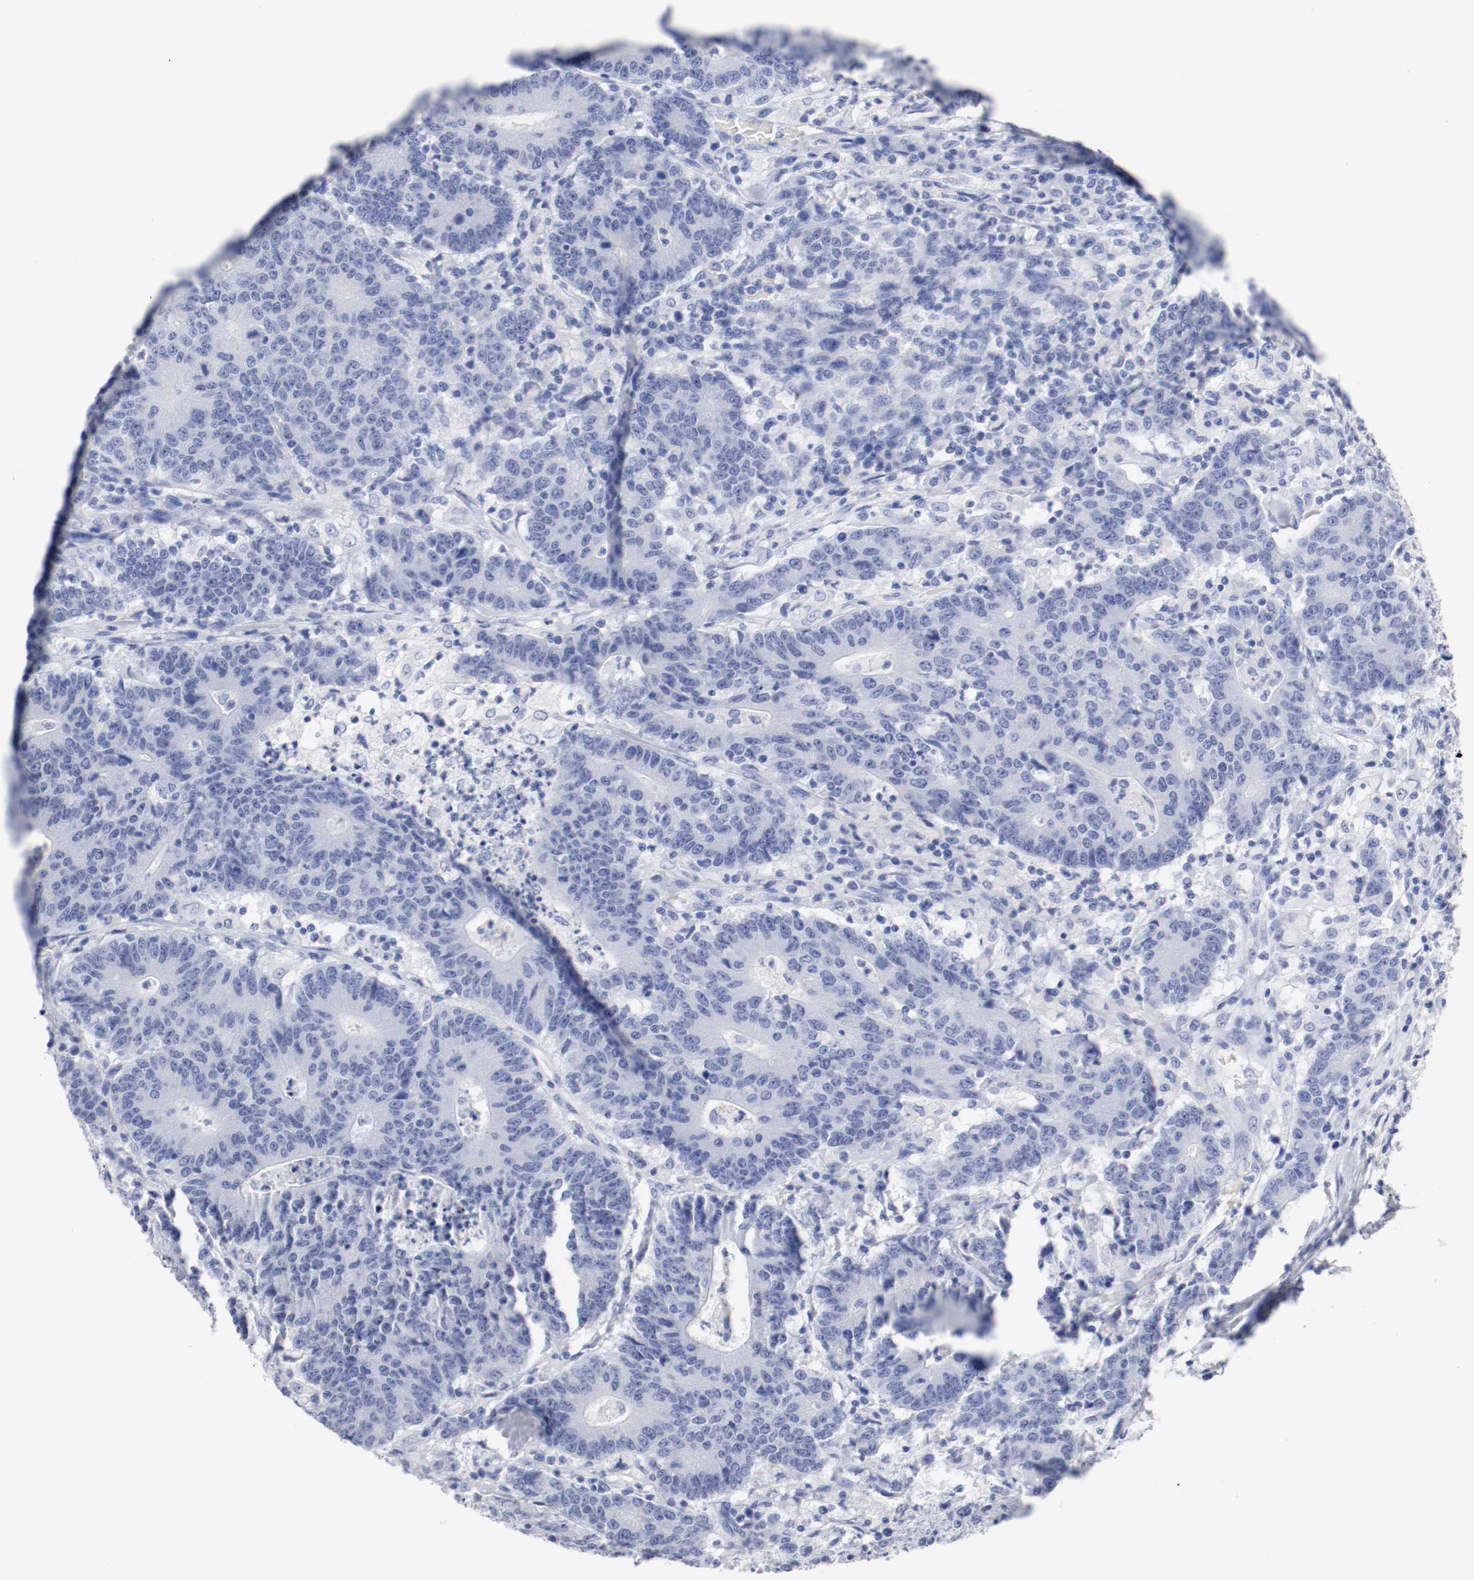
{"staining": {"intensity": "negative", "quantity": "none", "location": "none"}, "tissue": "colorectal cancer", "cell_type": "Tumor cells", "image_type": "cancer", "snomed": [{"axis": "morphology", "description": "Normal tissue, NOS"}, {"axis": "morphology", "description": "Adenocarcinoma, NOS"}, {"axis": "topography", "description": "Colon"}], "caption": "Immunohistochemistry (IHC) micrograph of neoplastic tissue: colorectal cancer stained with DAB (3,3'-diaminobenzidine) demonstrates no significant protein staining in tumor cells. (Immunohistochemistry (IHC), brightfield microscopy, high magnification).", "gene": "GAD1", "patient": {"sex": "female", "age": 75}}